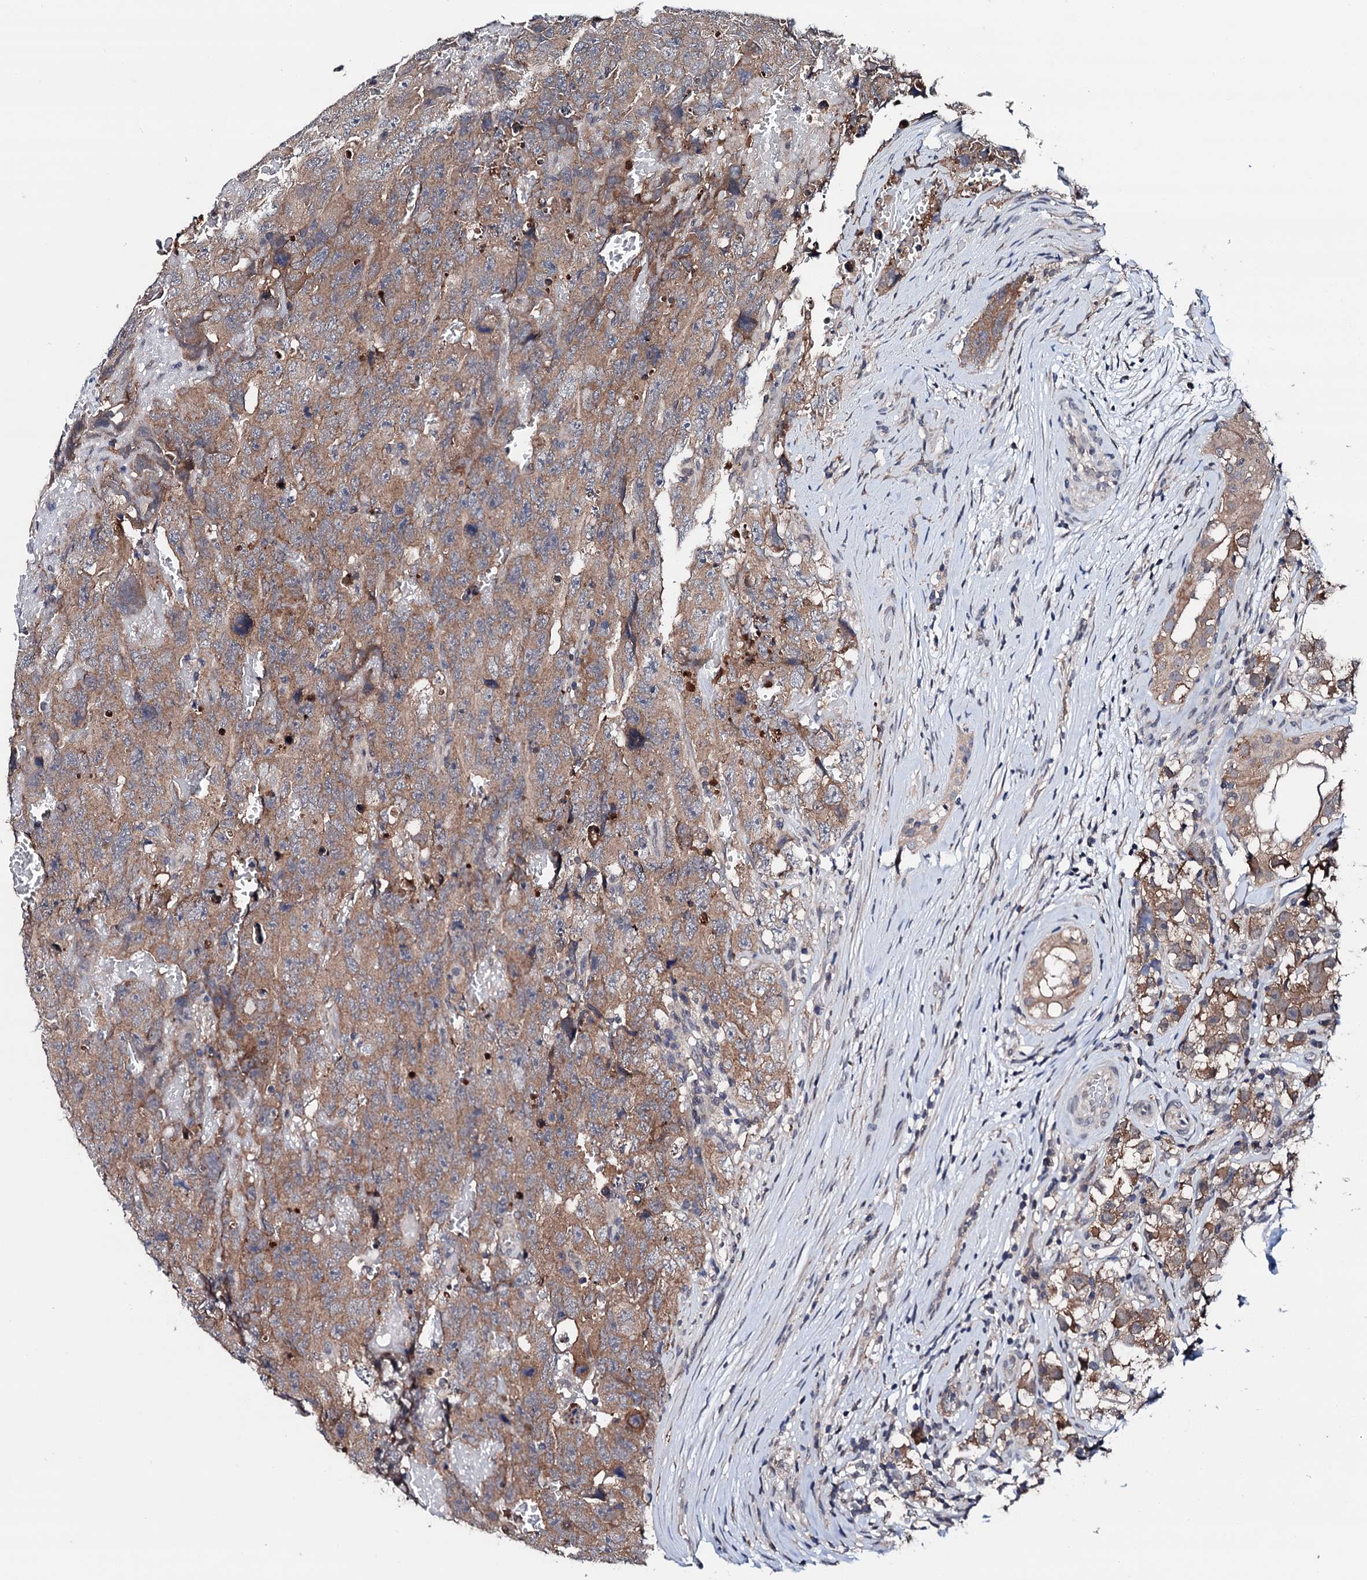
{"staining": {"intensity": "moderate", "quantity": ">75%", "location": "cytoplasmic/membranous"}, "tissue": "testis cancer", "cell_type": "Tumor cells", "image_type": "cancer", "snomed": [{"axis": "morphology", "description": "Carcinoma, Embryonal, NOS"}, {"axis": "topography", "description": "Testis"}], "caption": "Testis cancer stained for a protein (brown) reveals moderate cytoplasmic/membranous positive expression in about >75% of tumor cells.", "gene": "EDC3", "patient": {"sex": "male", "age": 45}}